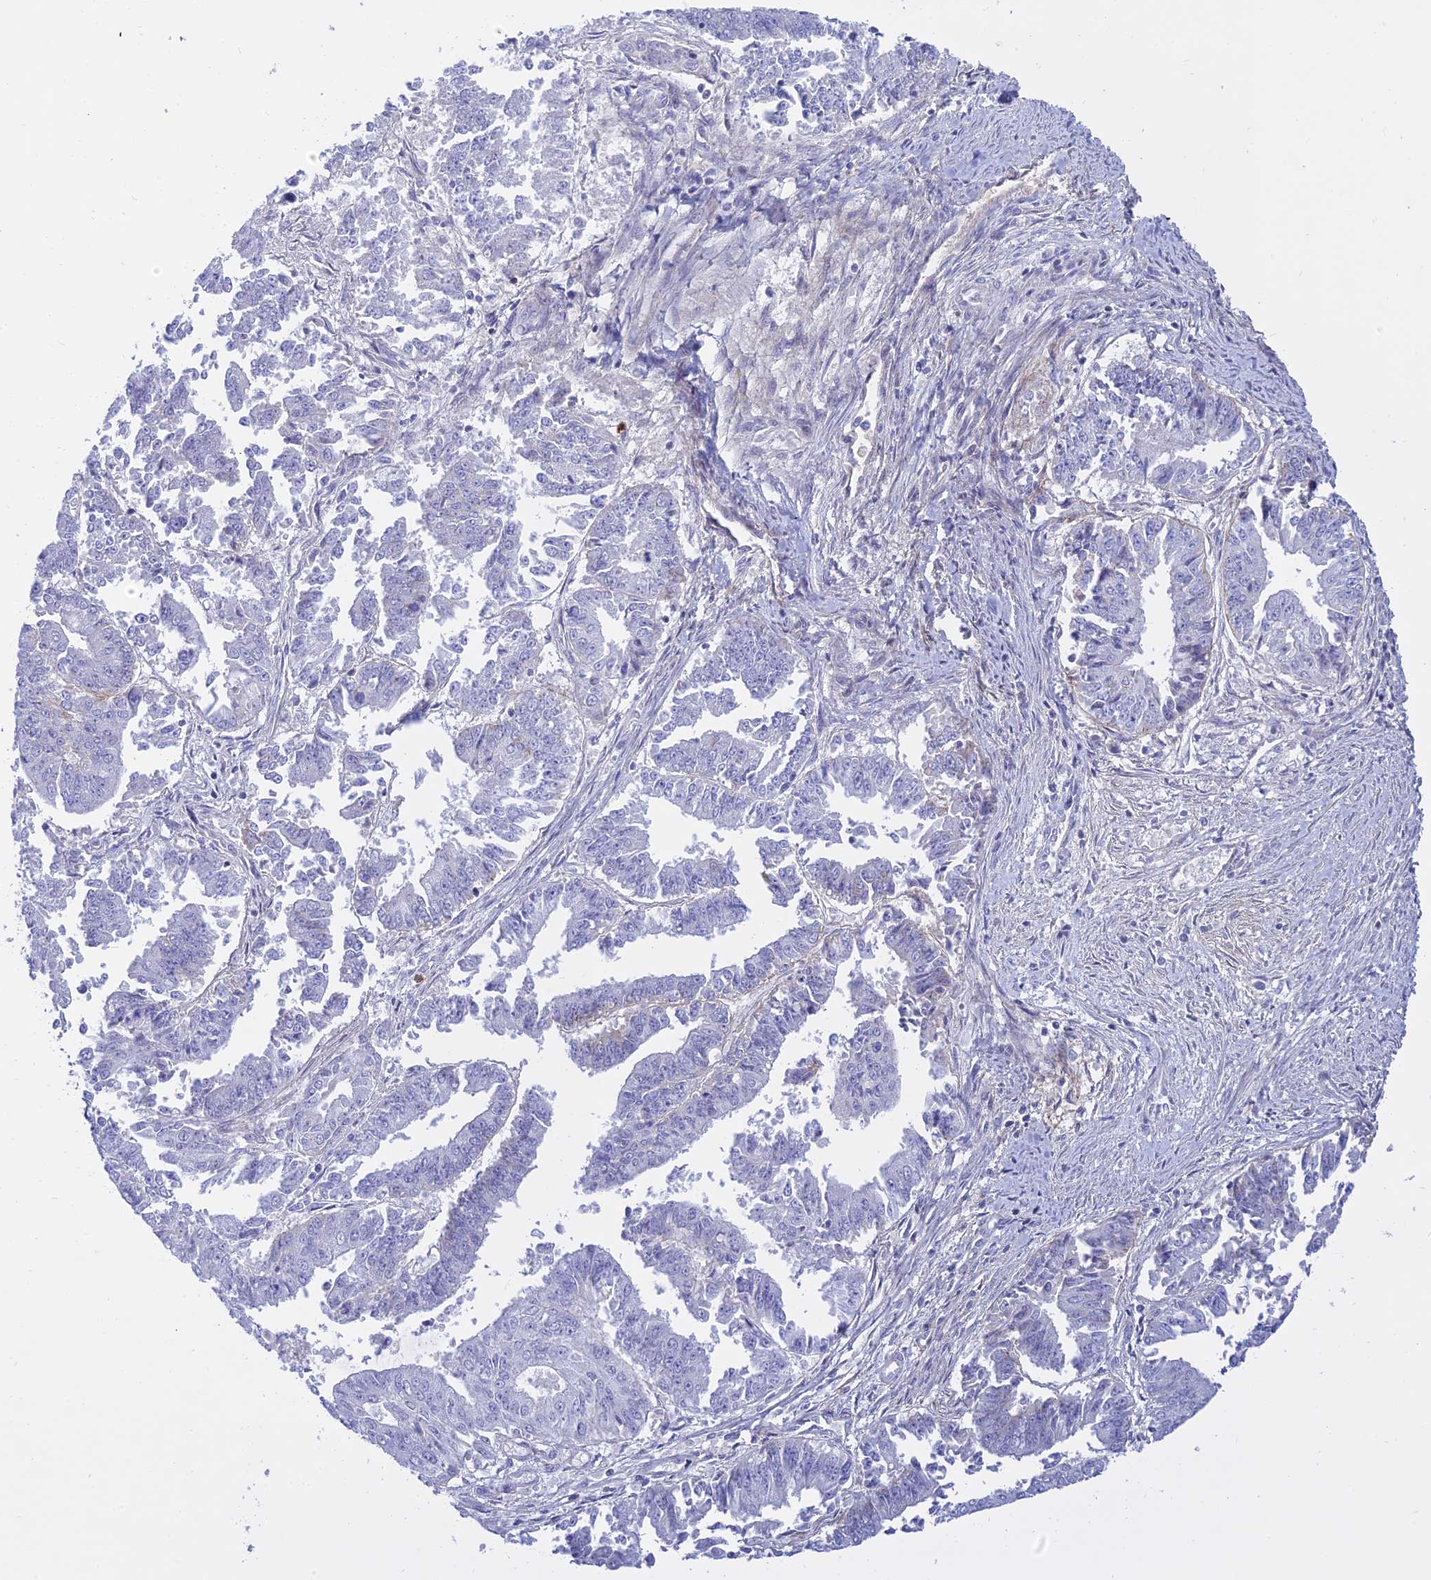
{"staining": {"intensity": "negative", "quantity": "none", "location": "none"}, "tissue": "endometrial cancer", "cell_type": "Tumor cells", "image_type": "cancer", "snomed": [{"axis": "morphology", "description": "Adenocarcinoma, NOS"}, {"axis": "topography", "description": "Endometrium"}], "caption": "The image exhibits no staining of tumor cells in endometrial cancer.", "gene": "MBD3L1", "patient": {"sex": "female", "age": 73}}